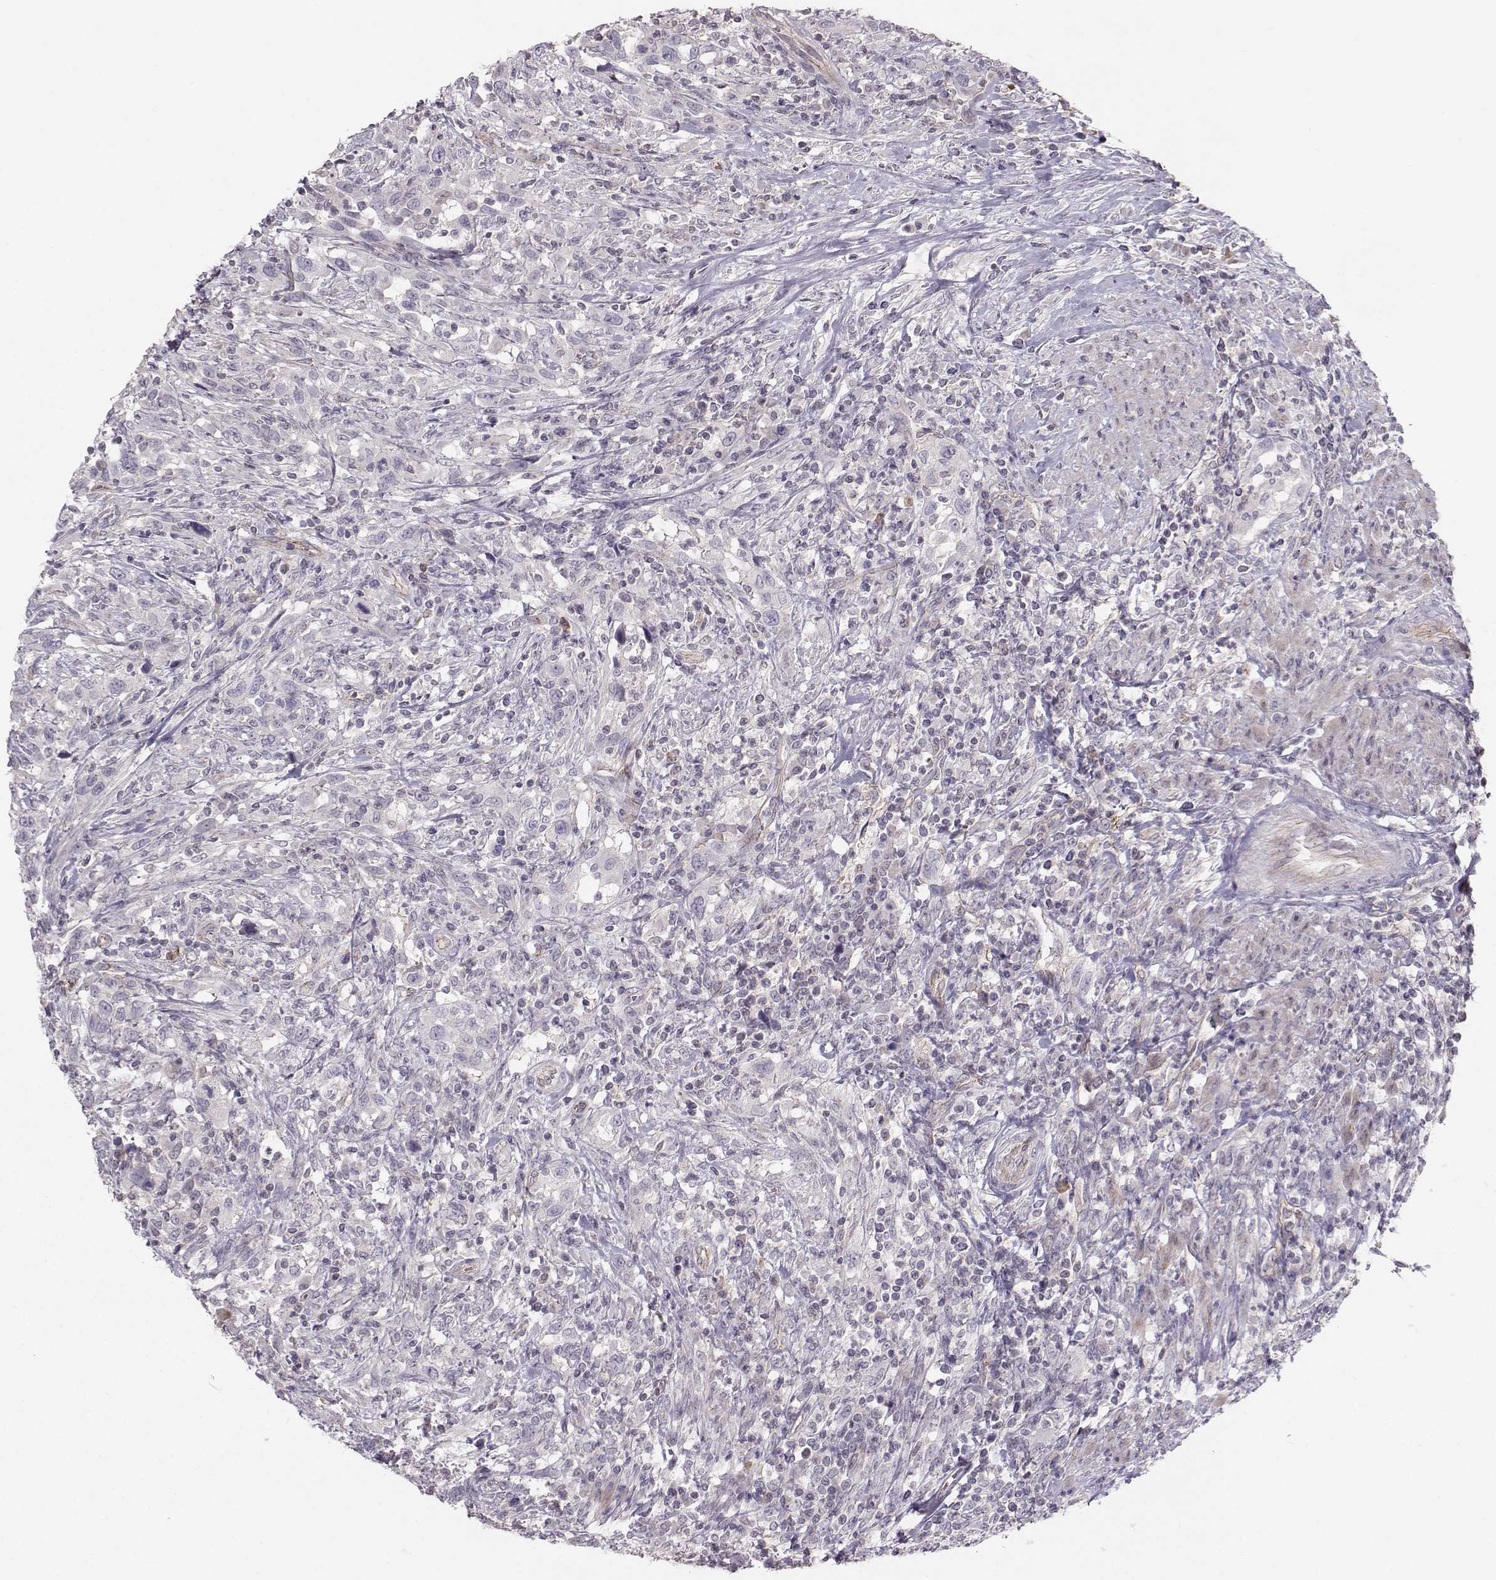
{"staining": {"intensity": "negative", "quantity": "none", "location": "none"}, "tissue": "urothelial cancer", "cell_type": "Tumor cells", "image_type": "cancer", "snomed": [{"axis": "morphology", "description": "Urothelial carcinoma, NOS"}, {"axis": "morphology", "description": "Urothelial carcinoma, High grade"}, {"axis": "topography", "description": "Urinary bladder"}], "caption": "IHC micrograph of human high-grade urothelial carcinoma stained for a protein (brown), which displays no positivity in tumor cells.", "gene": "MAST1", "patient": {"sex": "female", "age": 64}}